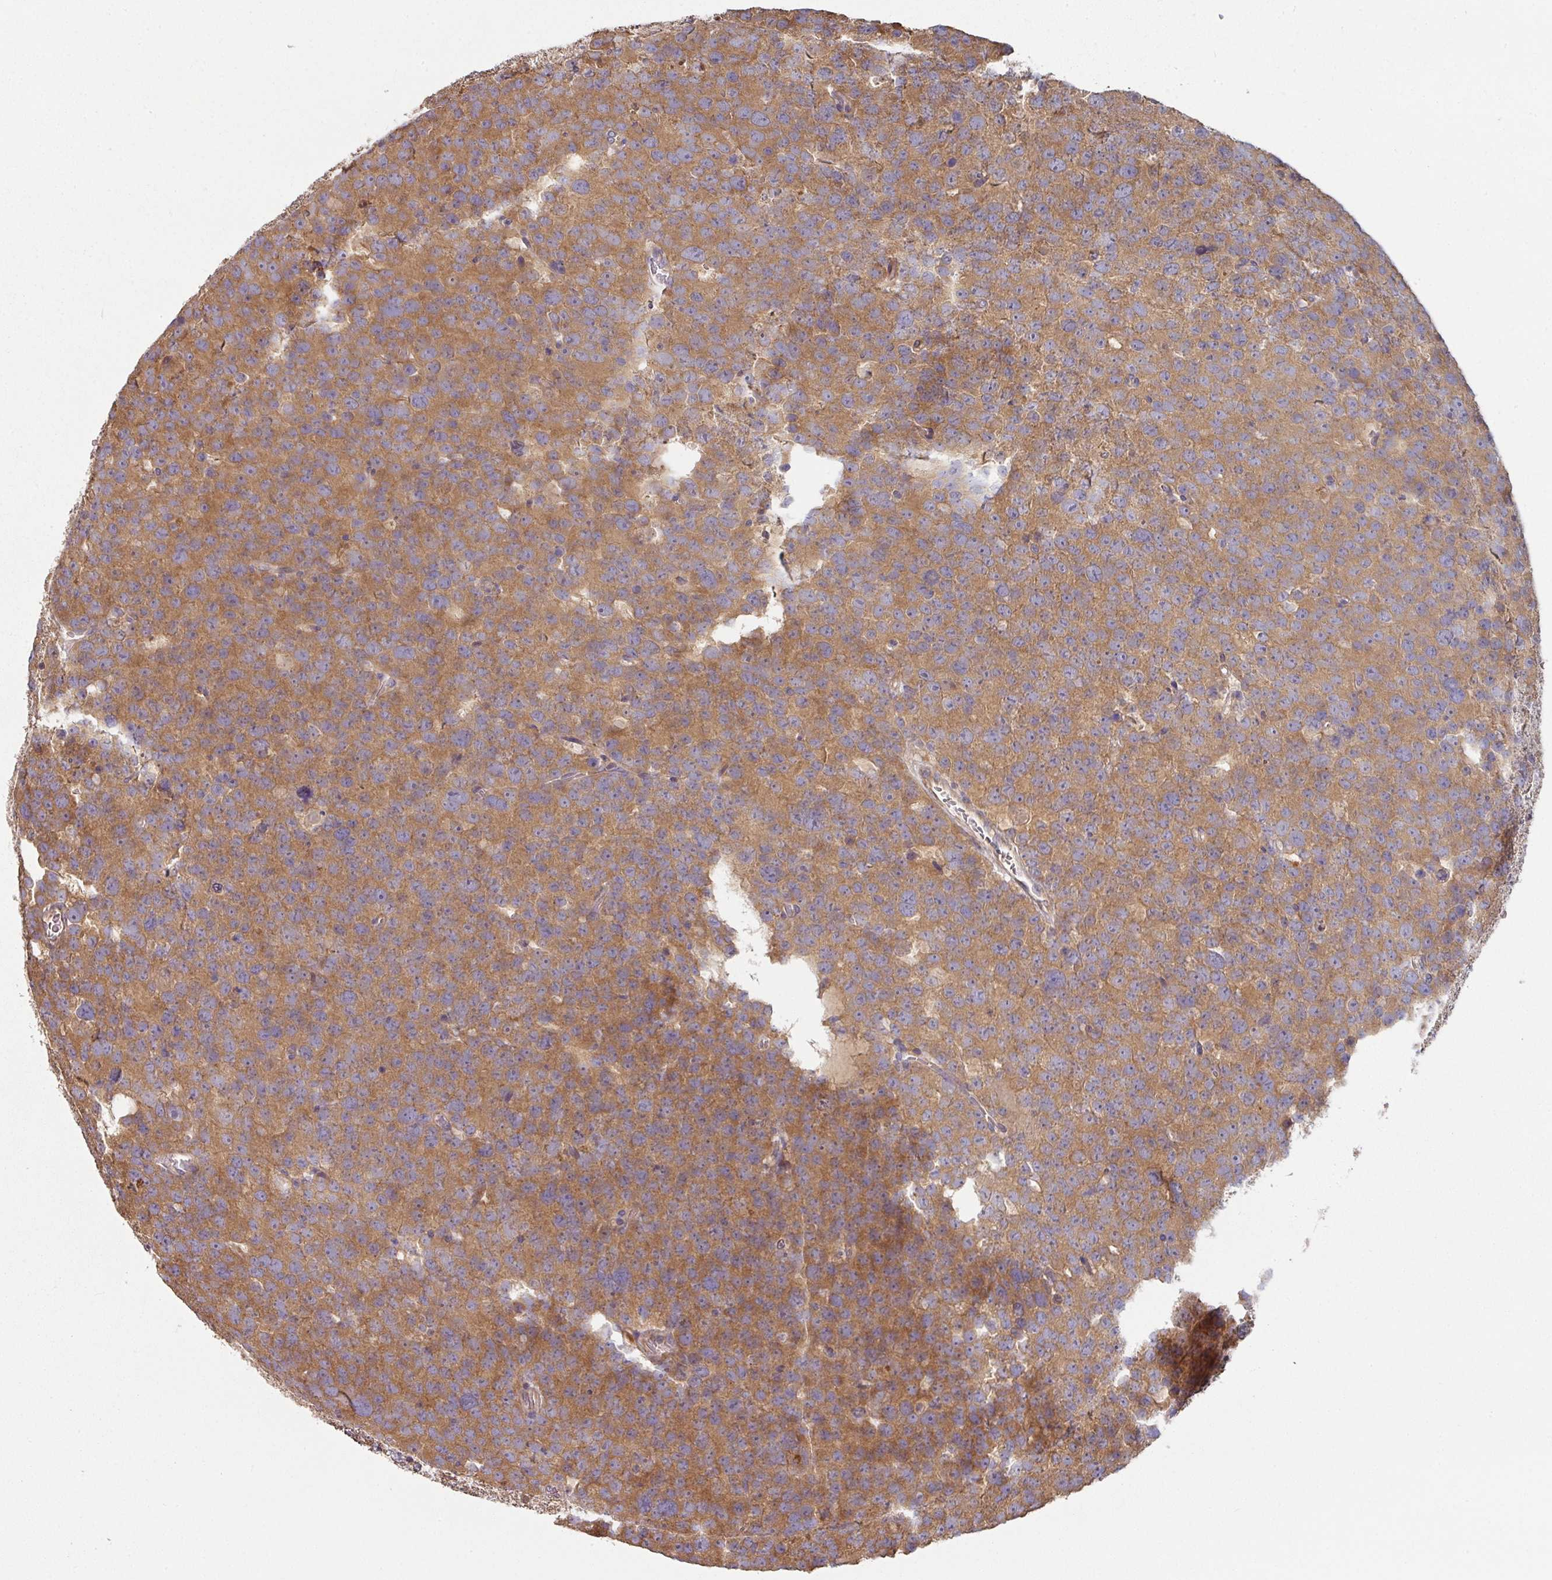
{"staining": {"intensity": "moderate", "quantity": ">75%", "location": "cytoplasmic/membranous"}, "tissue": "testis cancer", "cell_type": "Tumor cells", "image_type": "cancer", "snomed": [{"axis": "morphology", "description": "Seminoma, NOS"}, {"axis": "topography", "description": "Testis"}], "caption": "An immunohistochemistry image of neoplastic tissue is shown. Protein staining in brown shows moderate cytoplasmic/membranous positivity in seminoma (testis) within tumor cells.", "gene": "SIK1", "patient": {"sex": "male", "age": 71}}